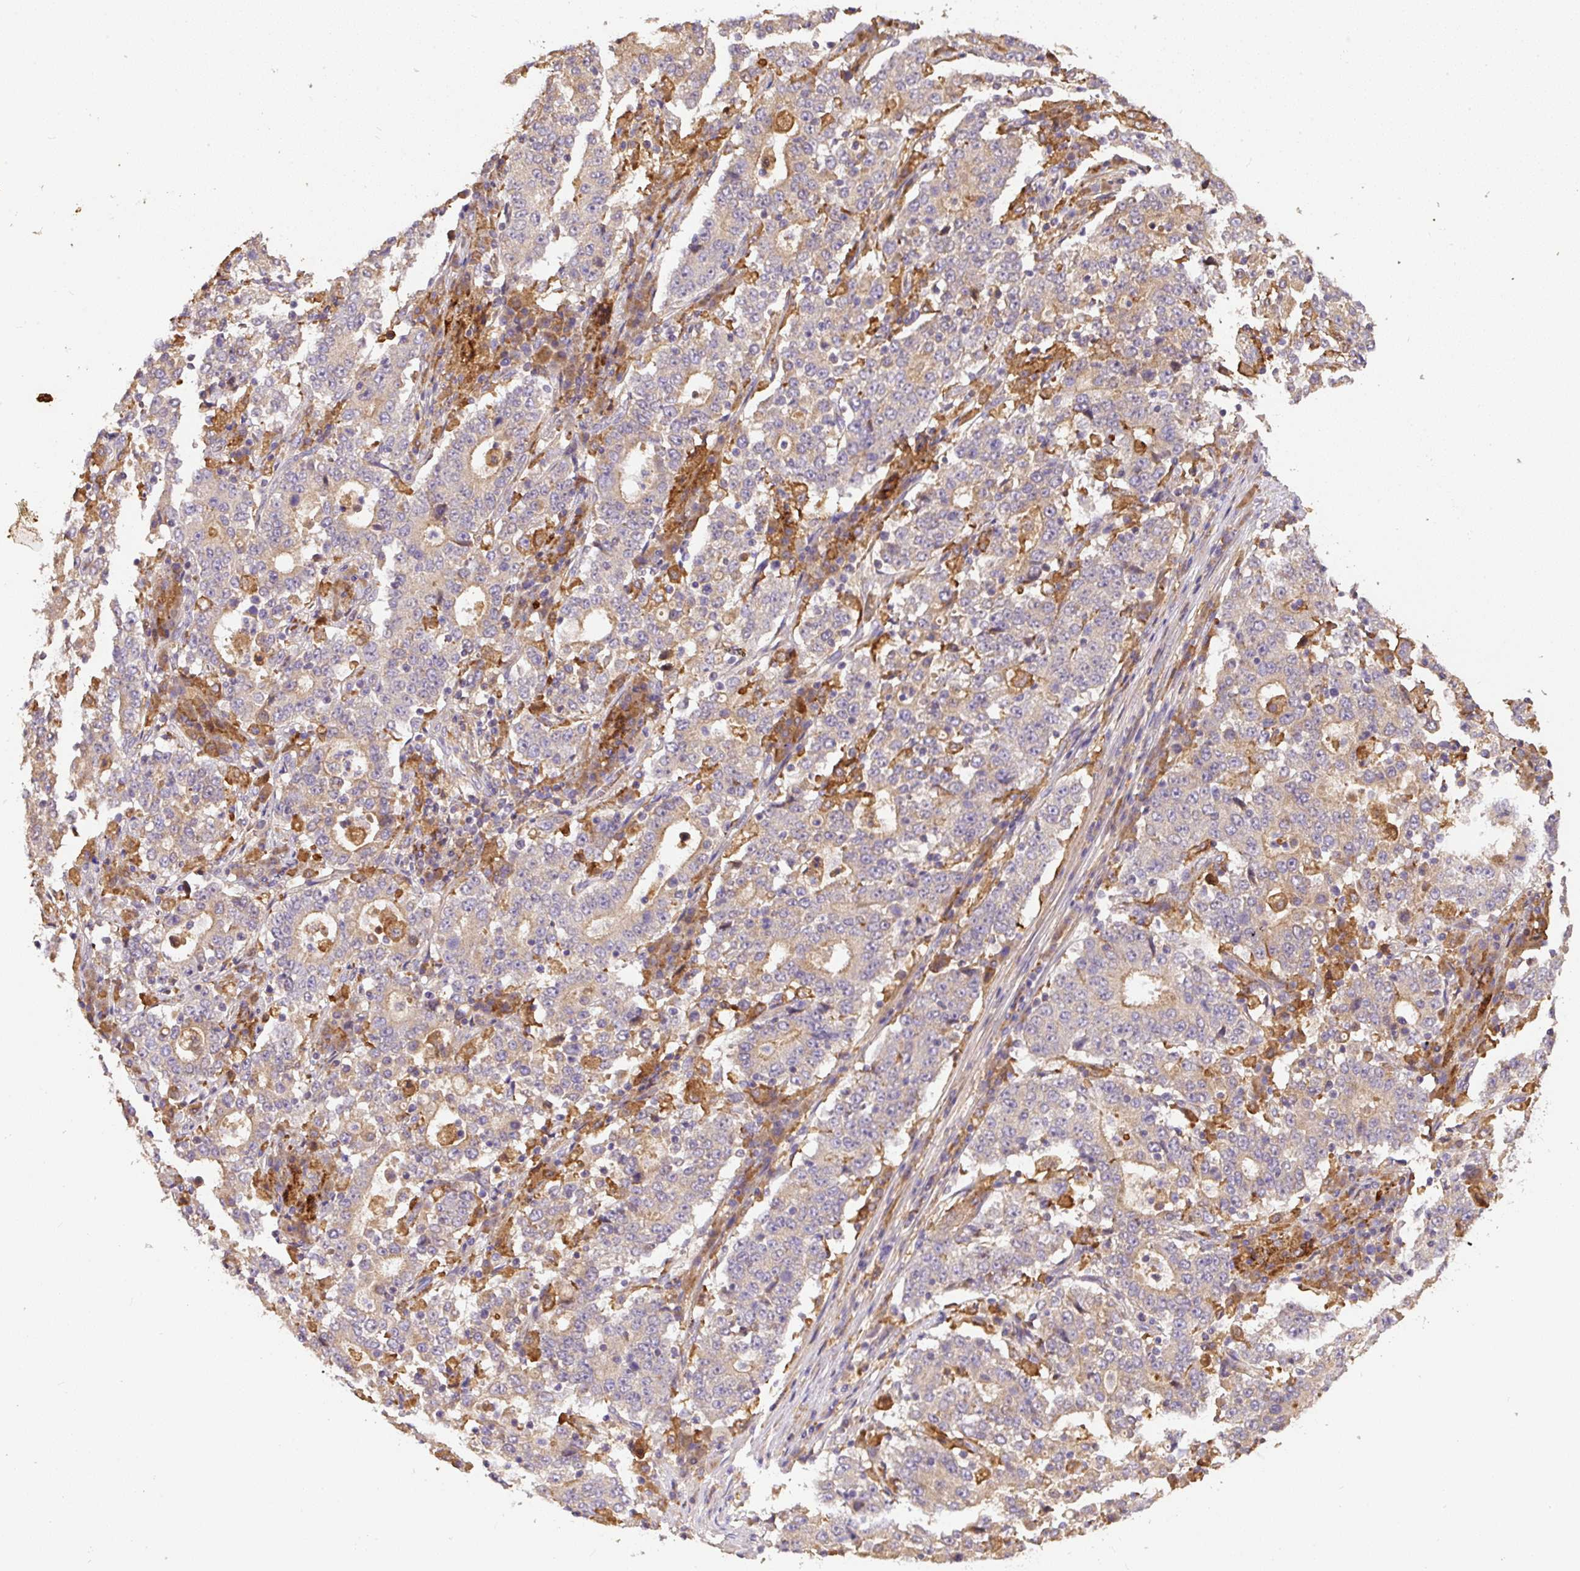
{"staining": {"intensity": "weak", "quantity": "25%-75%", "location": "cytoplasmic/membranous"}, "tissue": "stomach cancer", "cell_type": "Tumor cells", "image_type": "cancer", "snomed": [{"axis": "morphology", "description": "Adenocarcinoma, NOS"}, {"axis": "topography", "description": "Stomach"}], "caption": "Protein expression by immunohistochemistry (IHC) reveals weak cytoplasmic/membranous staining in about 25%-75% of tumor cells in stomach adenocarcinoma.", "gene": "DAPK1", "patient": {"sex": "male", "age": 59}}